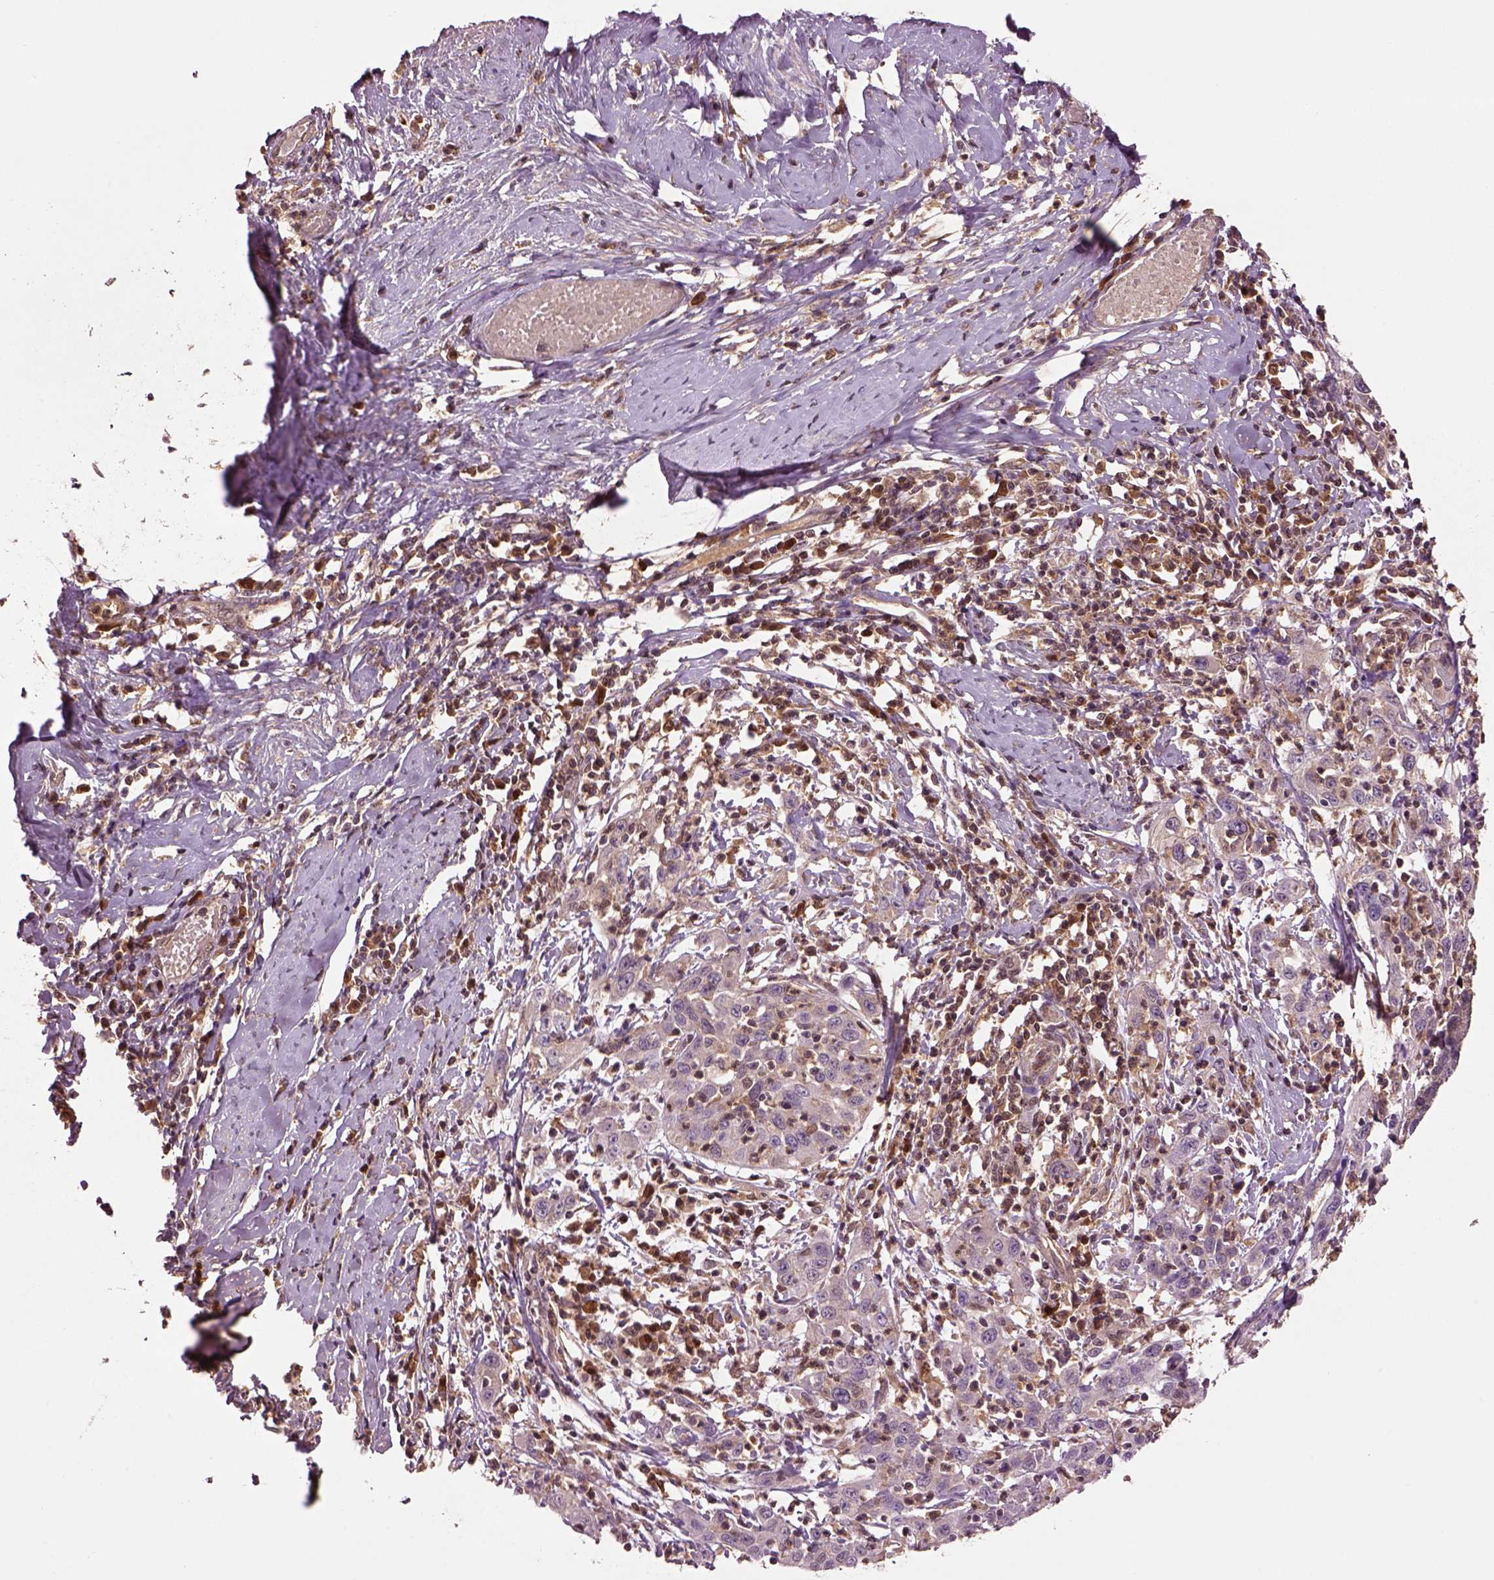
{"staining": {"intensity": "weak", "quantity": ">75%", "location": "cytoplasmic/membranous"}, "tissue": "cervical cancer", "cell_type": "Tumor cells", "image_type": "cancer", "snomed": [{"axis": "morphology", "description": "Squamous cell carcinoma, NOS"}, {"axis": "topography", "description": "Cervix"}], "caption": "The micrograph exhibits immunohistochemical staining of cervical squamous cell carcinoma. There is weak cytoplasmic/membranous expression is appreciated in about >75% of tumor cells.", "gene": "MDP1", "patient": {"sex": "female", "age": 46}}